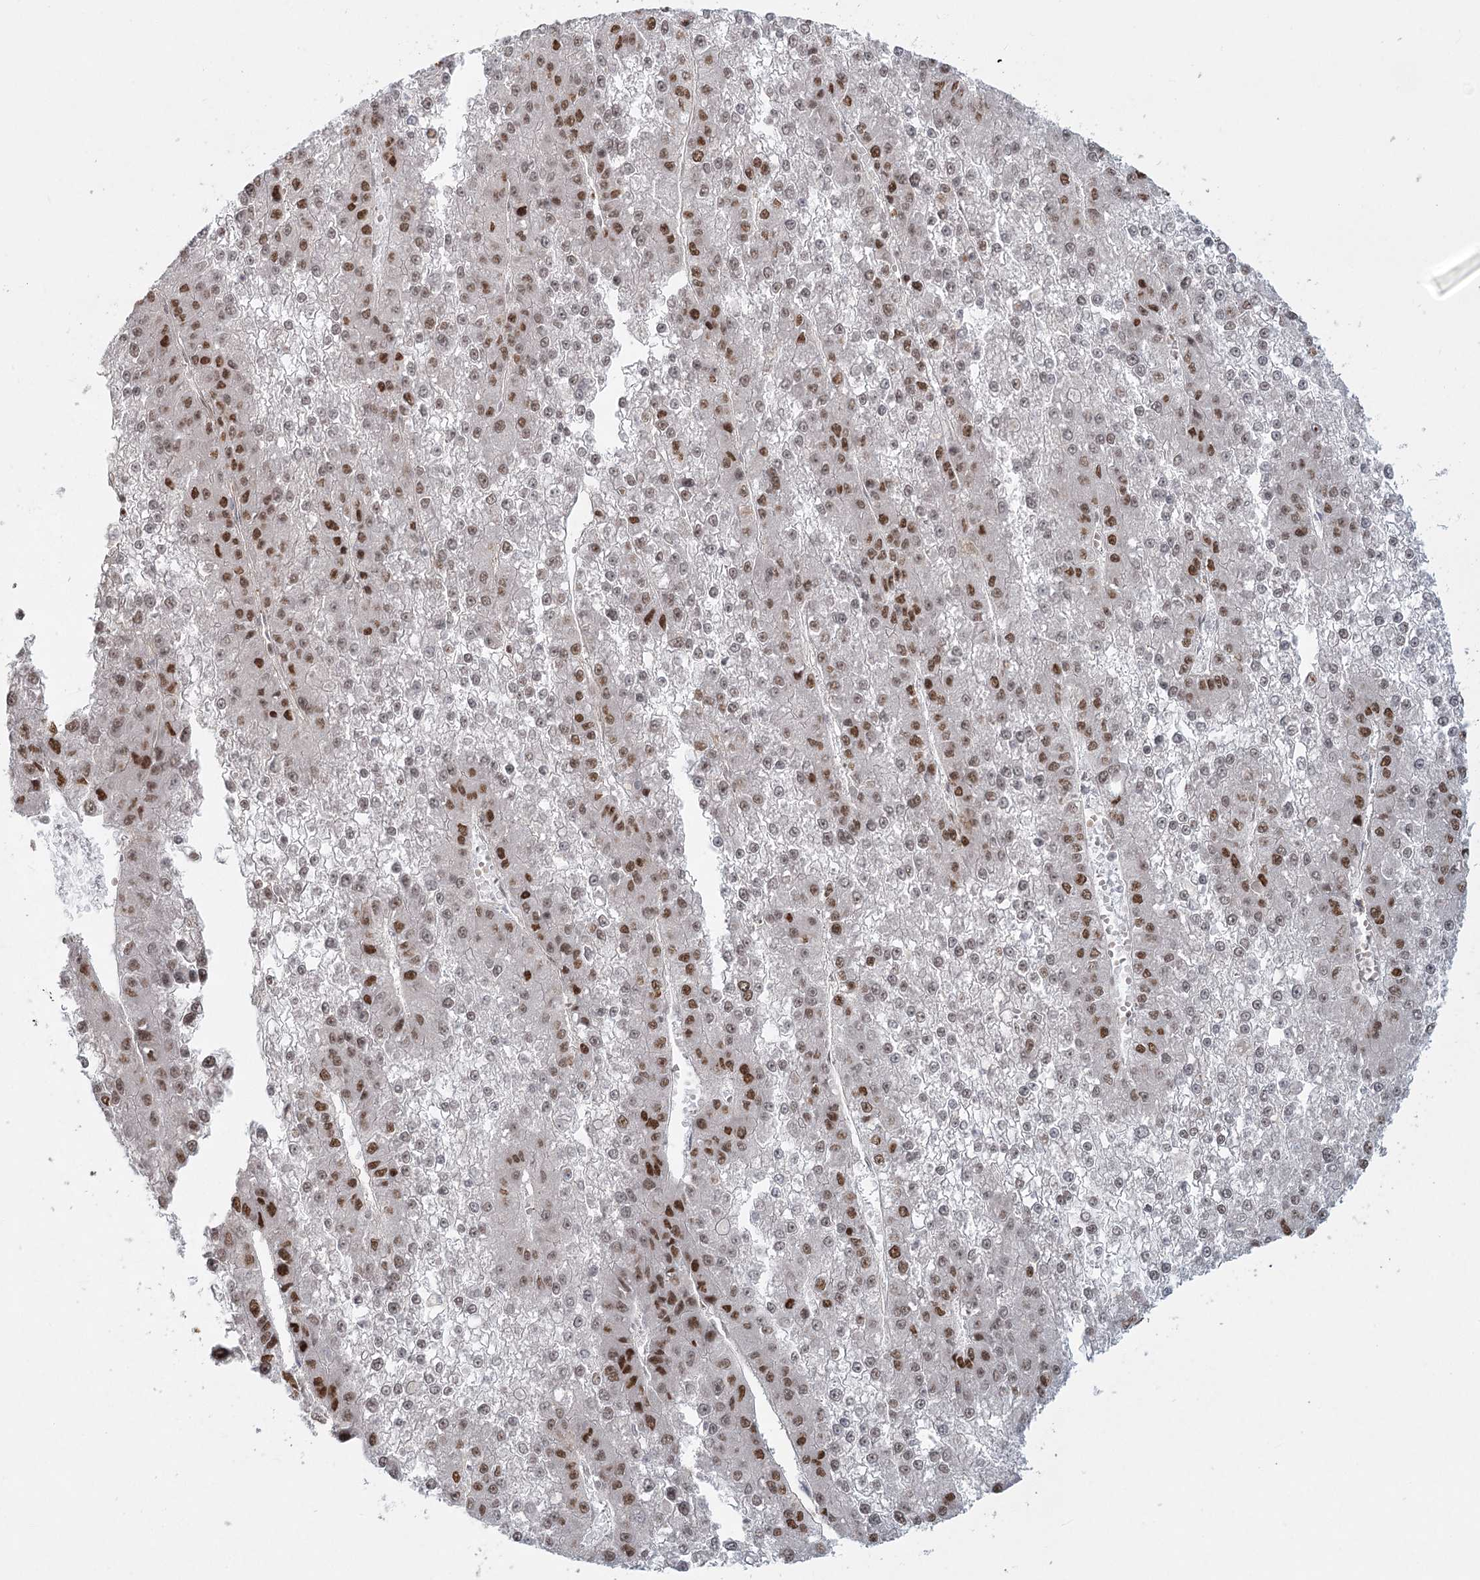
{"staining": {"intensity": "moderate", "quantity": "25%-75%", "location": "nuclear"}, "tissue": "liver cancer", "cell_type": "Tumor cells", "image_type": "cancer", "snomed": [{"axis": "morphology", "description": "Carcinoma, Hepatocellular, NOS"}, {"axis": "topography", "description": "Liver"}], "caption": "This photomicrograph reveals immunohistochemistry staining of hepatocellular carcinoma (liver), with medium moderate nuclear expression in approximately 25%-75% of tumor cells.", "gene": "R3HCC1L", "patient": {"sex": "female", "age": 73}}